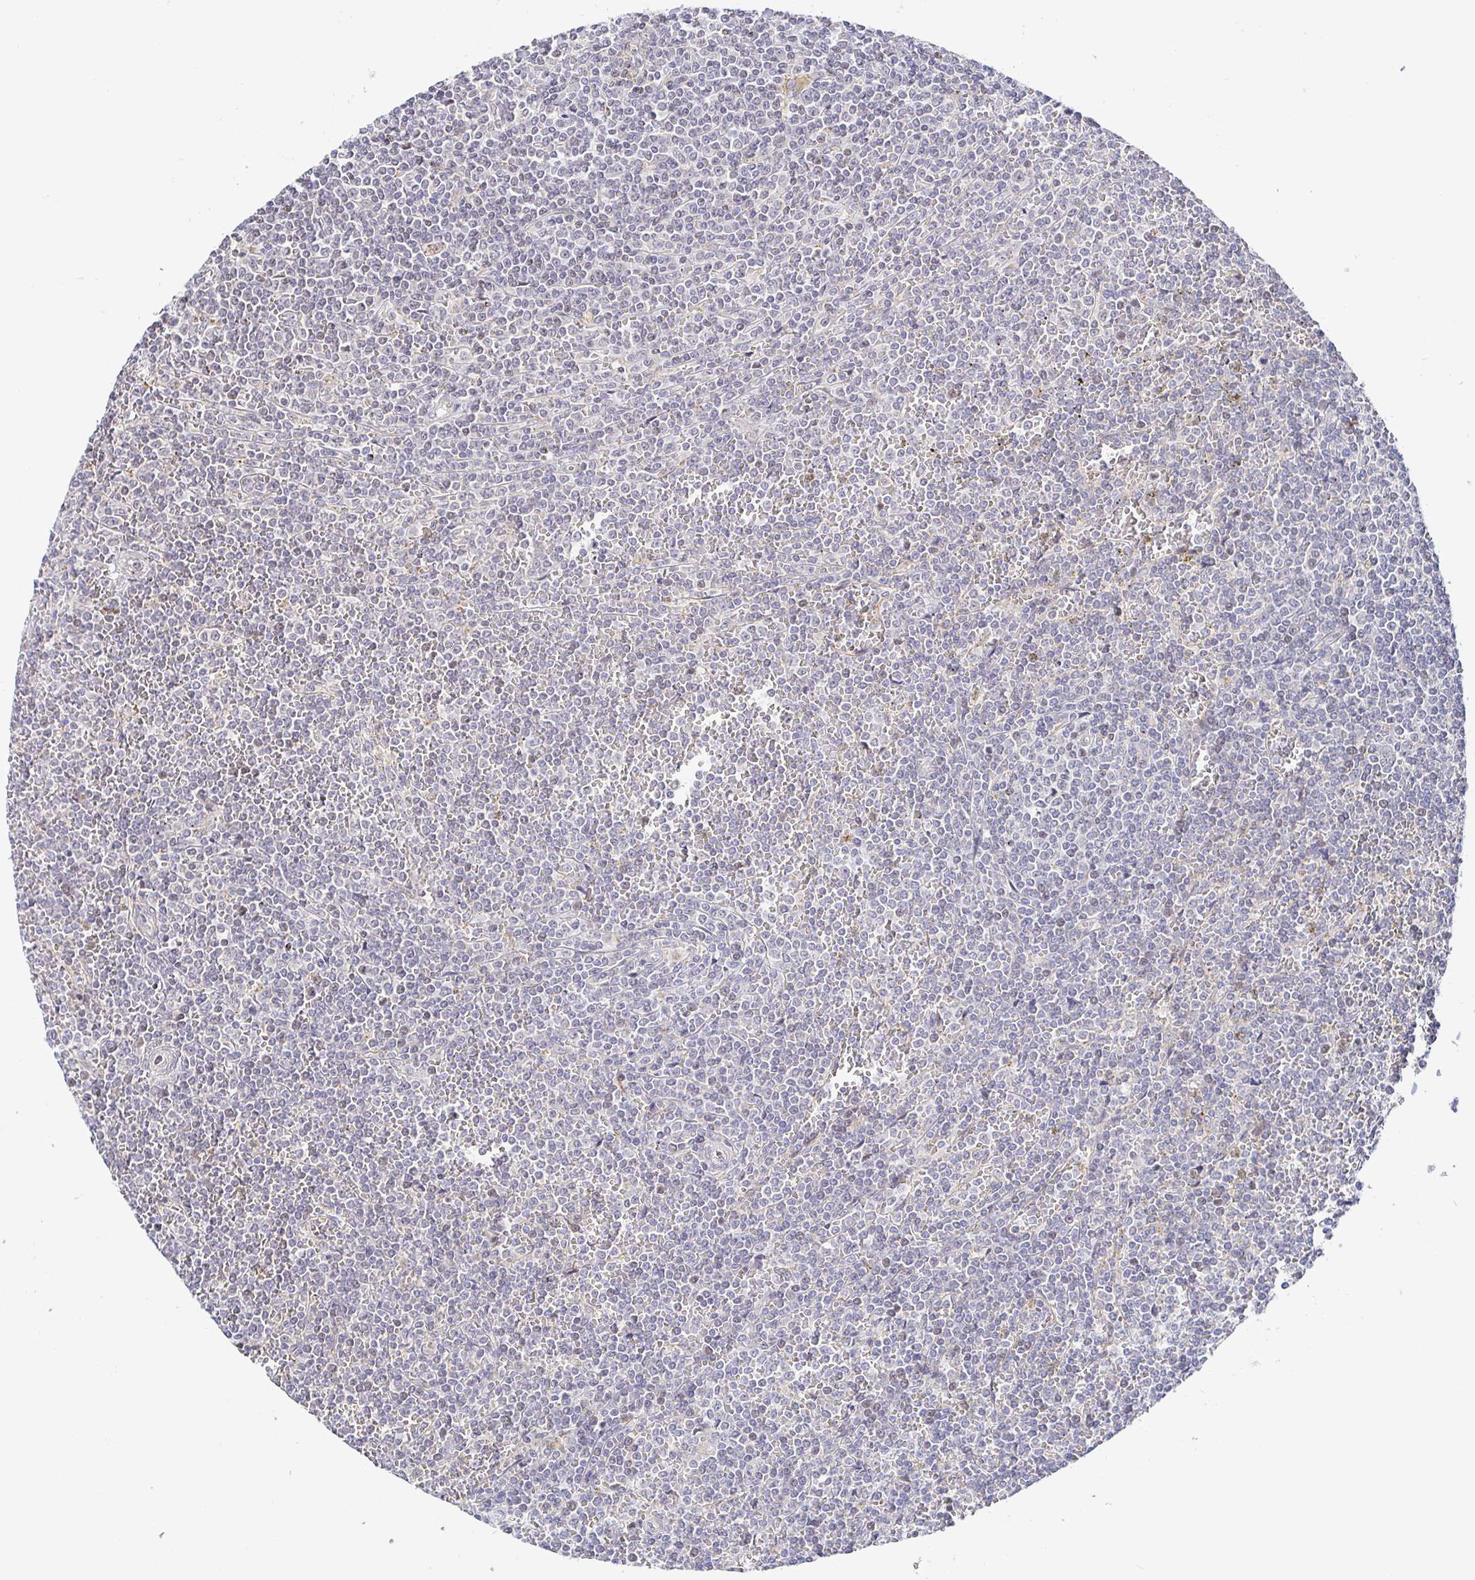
{"staining": {"intensity": "negative", "quantity": "none", "location": "none"}, "tissue": "lymphoma", "cell_type": "Tumor cells", "image_type": "cancer", "snomed": [{"axis": "morphology", "description": "Malignant lymphoma, non-Hodgkin's type, Low grade"}, {"axis": "topography", "description": "Spleen"}], "caption": "Tumor cells show no significant expression in lymphoma. Brightfield microscopy of IHC stained with DAB (brown) and hematoxylin (blue), captured at high magnification.", "gene": "CIT", "patient": {"sex": "female", "age": 19}}